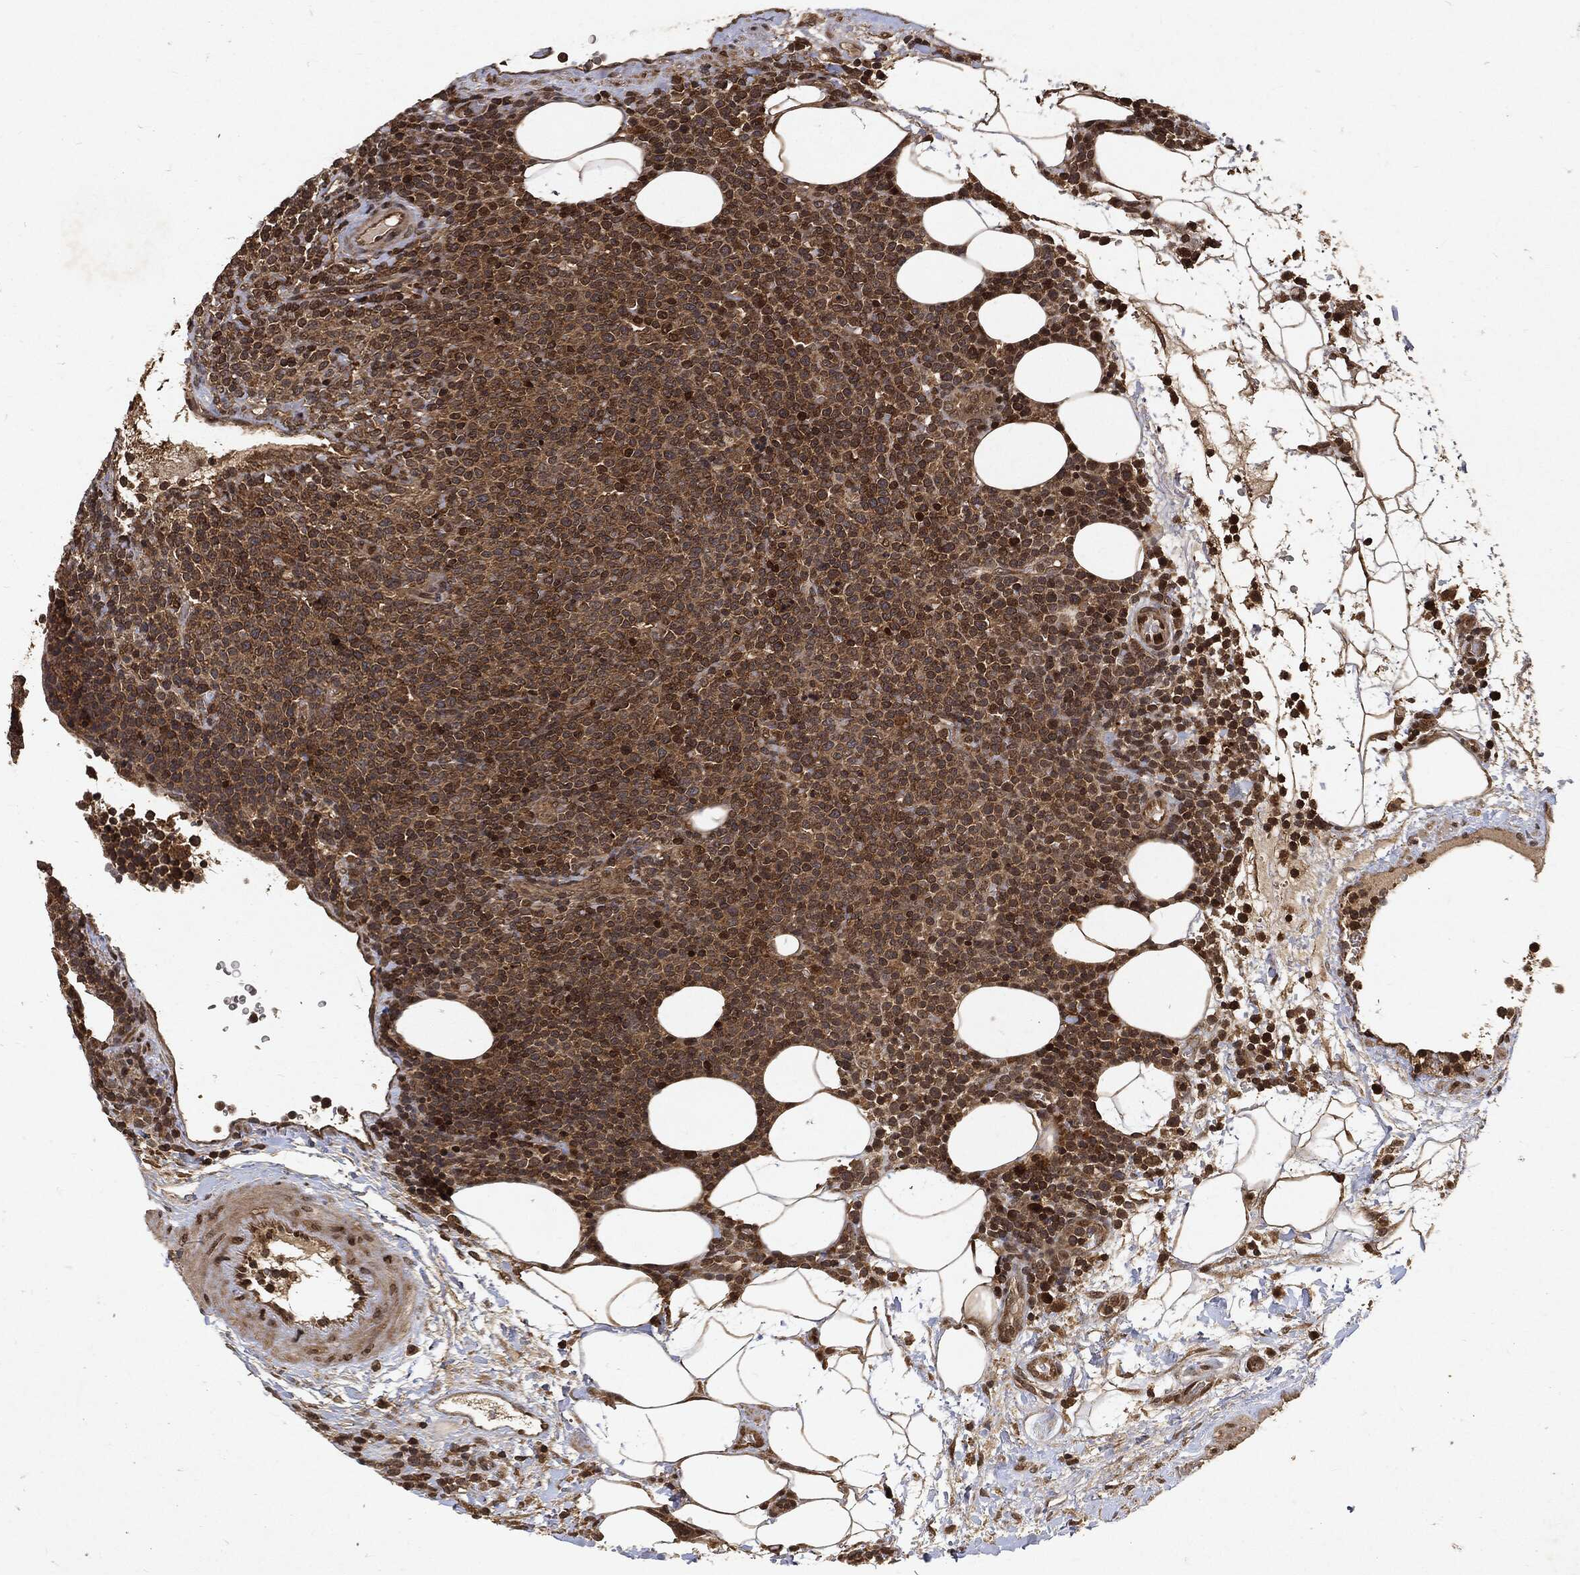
{"staining": {"intensity": "moderate", "quantity": ">75%", "location": "cytoplasmic/membranous,nuclear"}, "tissue": "lymphoma", "cell_type": "Tumor cells", "image_type": "cancer", "snomed": [{"axis": "morphology", "description": "Malignant lymphoma, non-Hodgkin's type, High grade"}, {"axis": "topography", "description": "Lymph node"}], "caption": "A micrograph of lymphoma stained for a protein demonstrates moderate cytoplasmic/membranous and nuclear brown staining in tumor cells.", "gene": "ZNF226", "patient": {"sex": "male", "age": 61}}